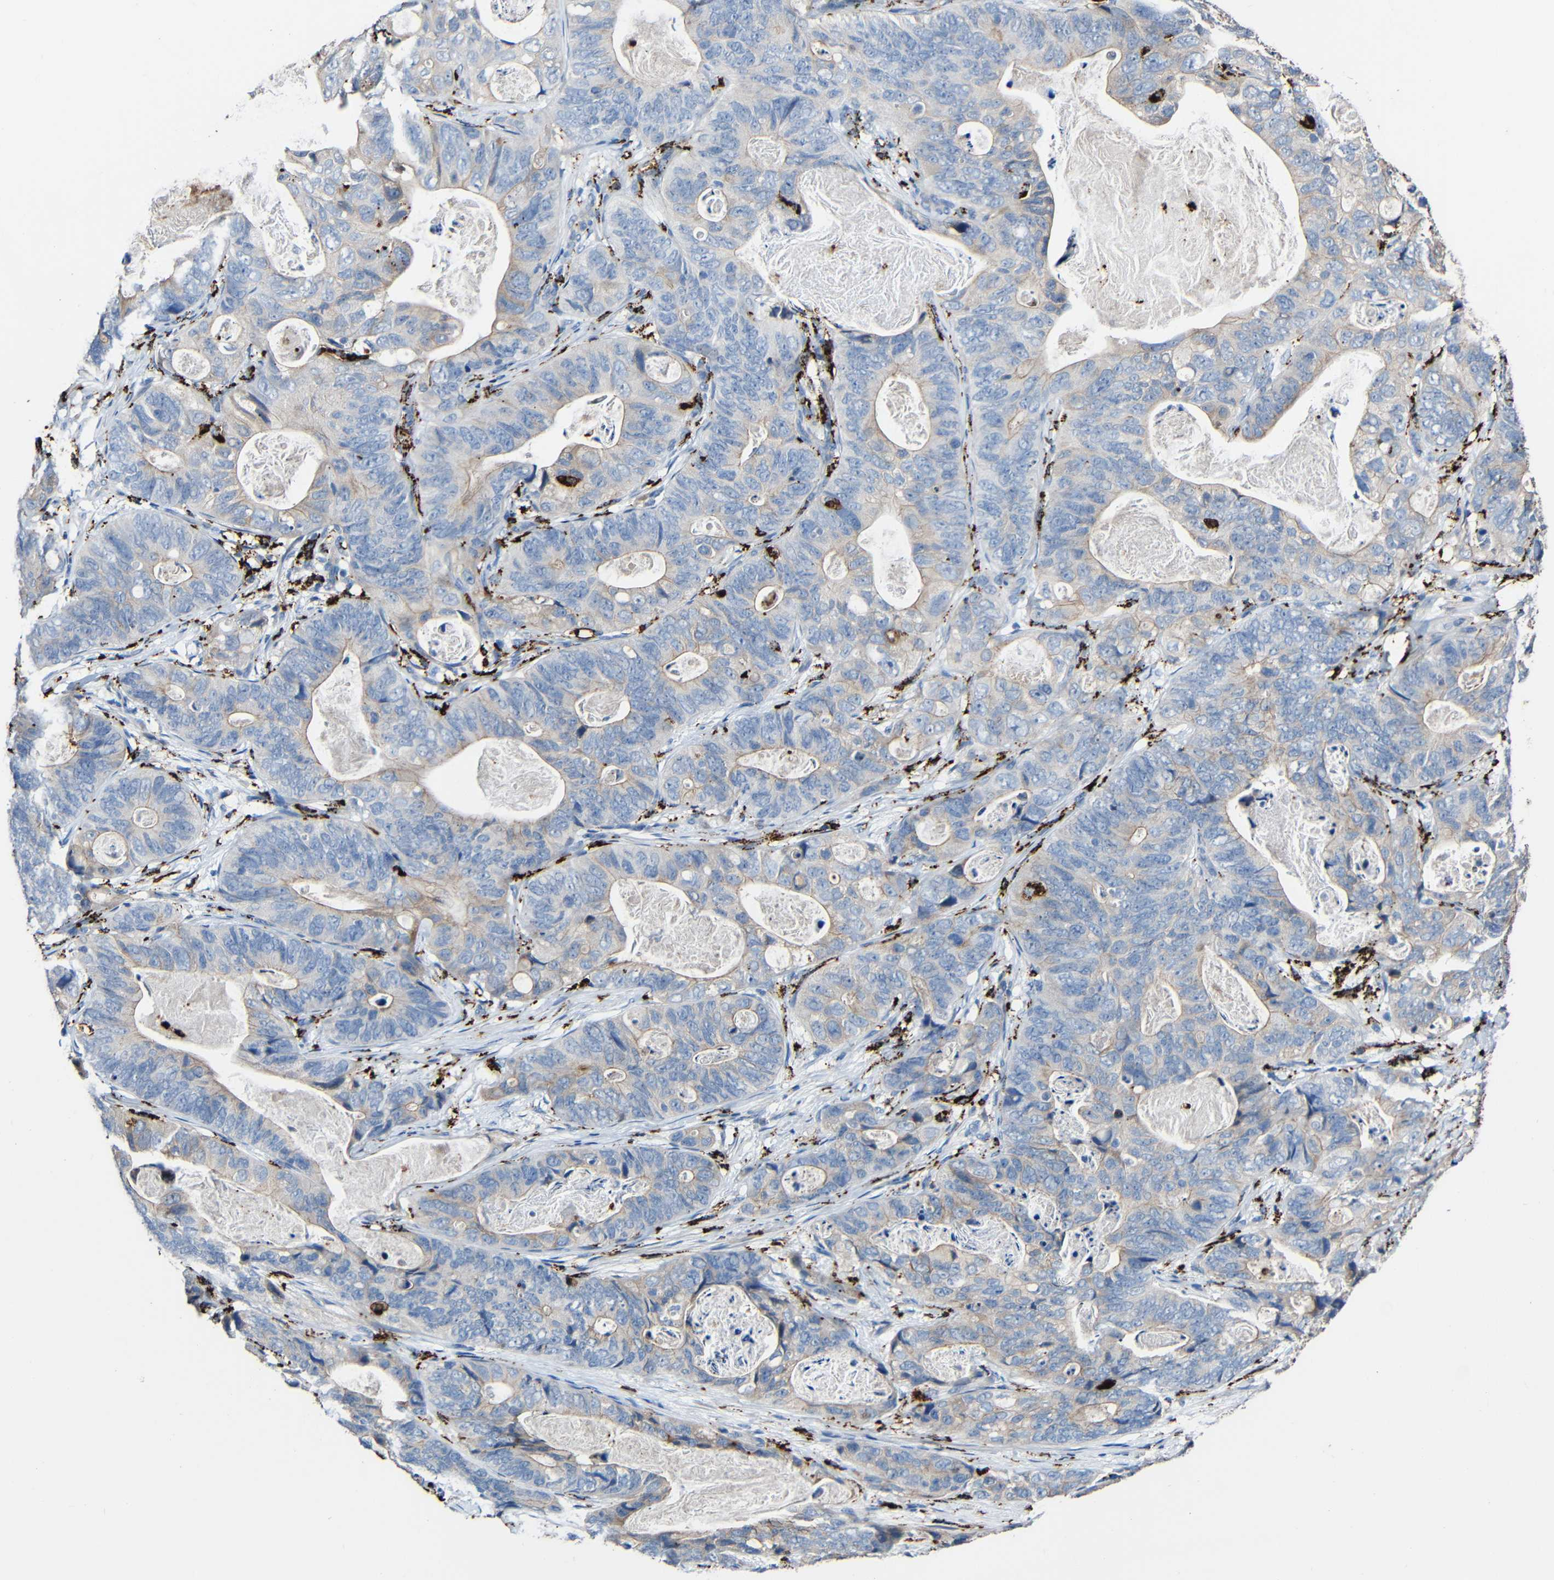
{"staining": {"intensity": "weak", "quantity": ">75%", "location": "cytoplasmic/membranous"}, "tissue": "stomach cancer", "cell_type": "Tumor cells", "image_type": "cancer", "snomed": [{"axis": "morphology", "description": "Adenocarcinoma, NOS"}, {"axis": "topography", "description": "Stomach"}], "caption": "This histopathology image displays immunohistochemistry (IHC) staining of human stomach cancer (adenocarcinoma), with low weak cytoplasmic/membranous positivity in about >75% of tumor cells.", "gene": "HLA-DMA", "patient": {"sex": "female", "age": 89}}